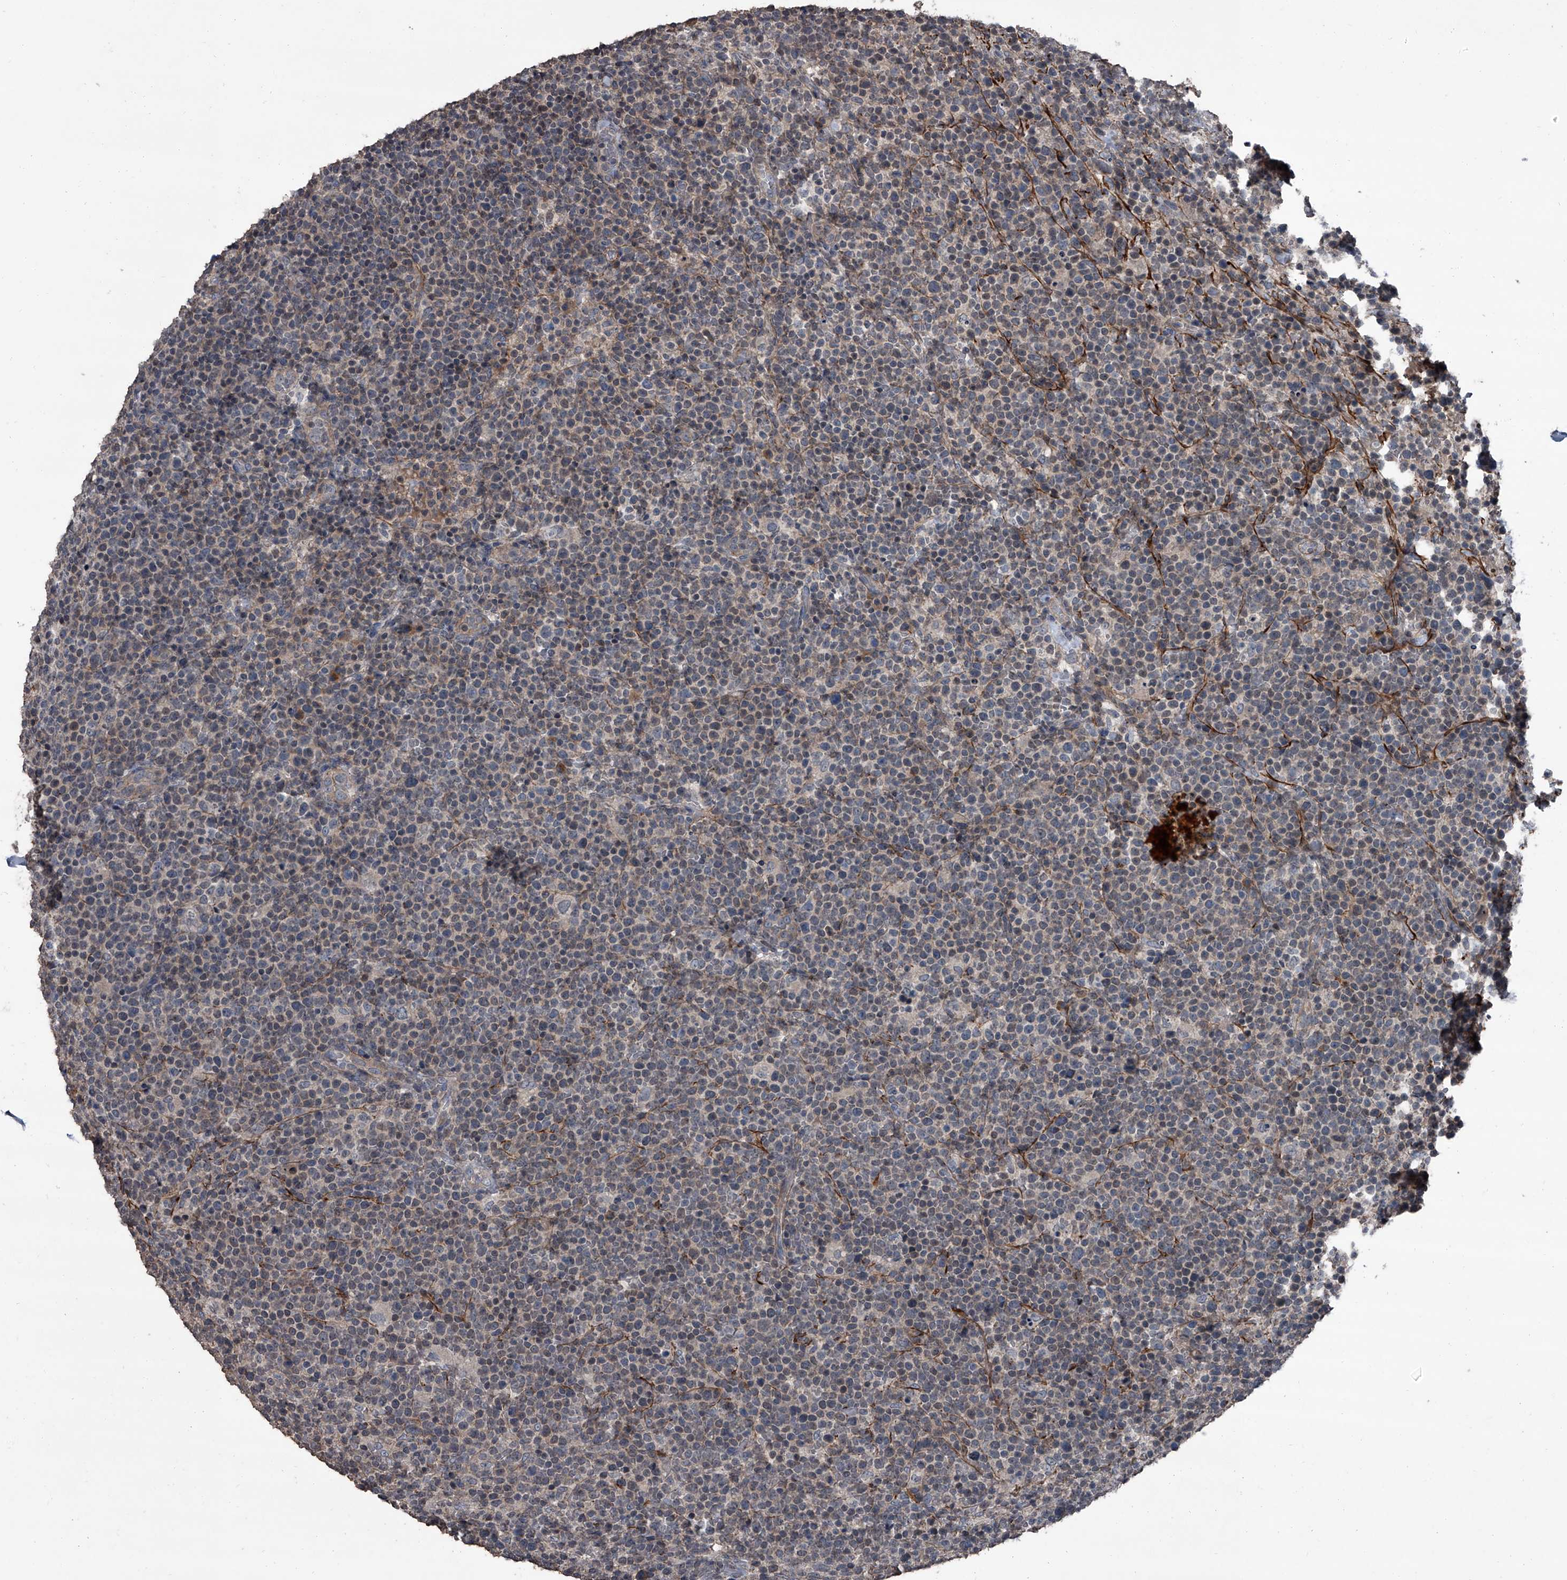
{"staining": {"intensity": "weak", "quantity": "<25%", "location": "cytoplasmic/membranous"}, "tissue": "lymphoma", "cell_type": "Tumor cells", "image_type": "cancer", "snomed": [{"axis": "morphology", "description": "Malignant lymphoma, non-Hodgkin's type, High grade"}, {"axis": "topography", "description": "Lymph node"}], "caption": "Human lymphoma stained for a protein using immunohistochemistry (IHC) reveals no positivity in tumor cells.", "gene": "OARD1", "patient": {"sex": "male", "age": 61}}